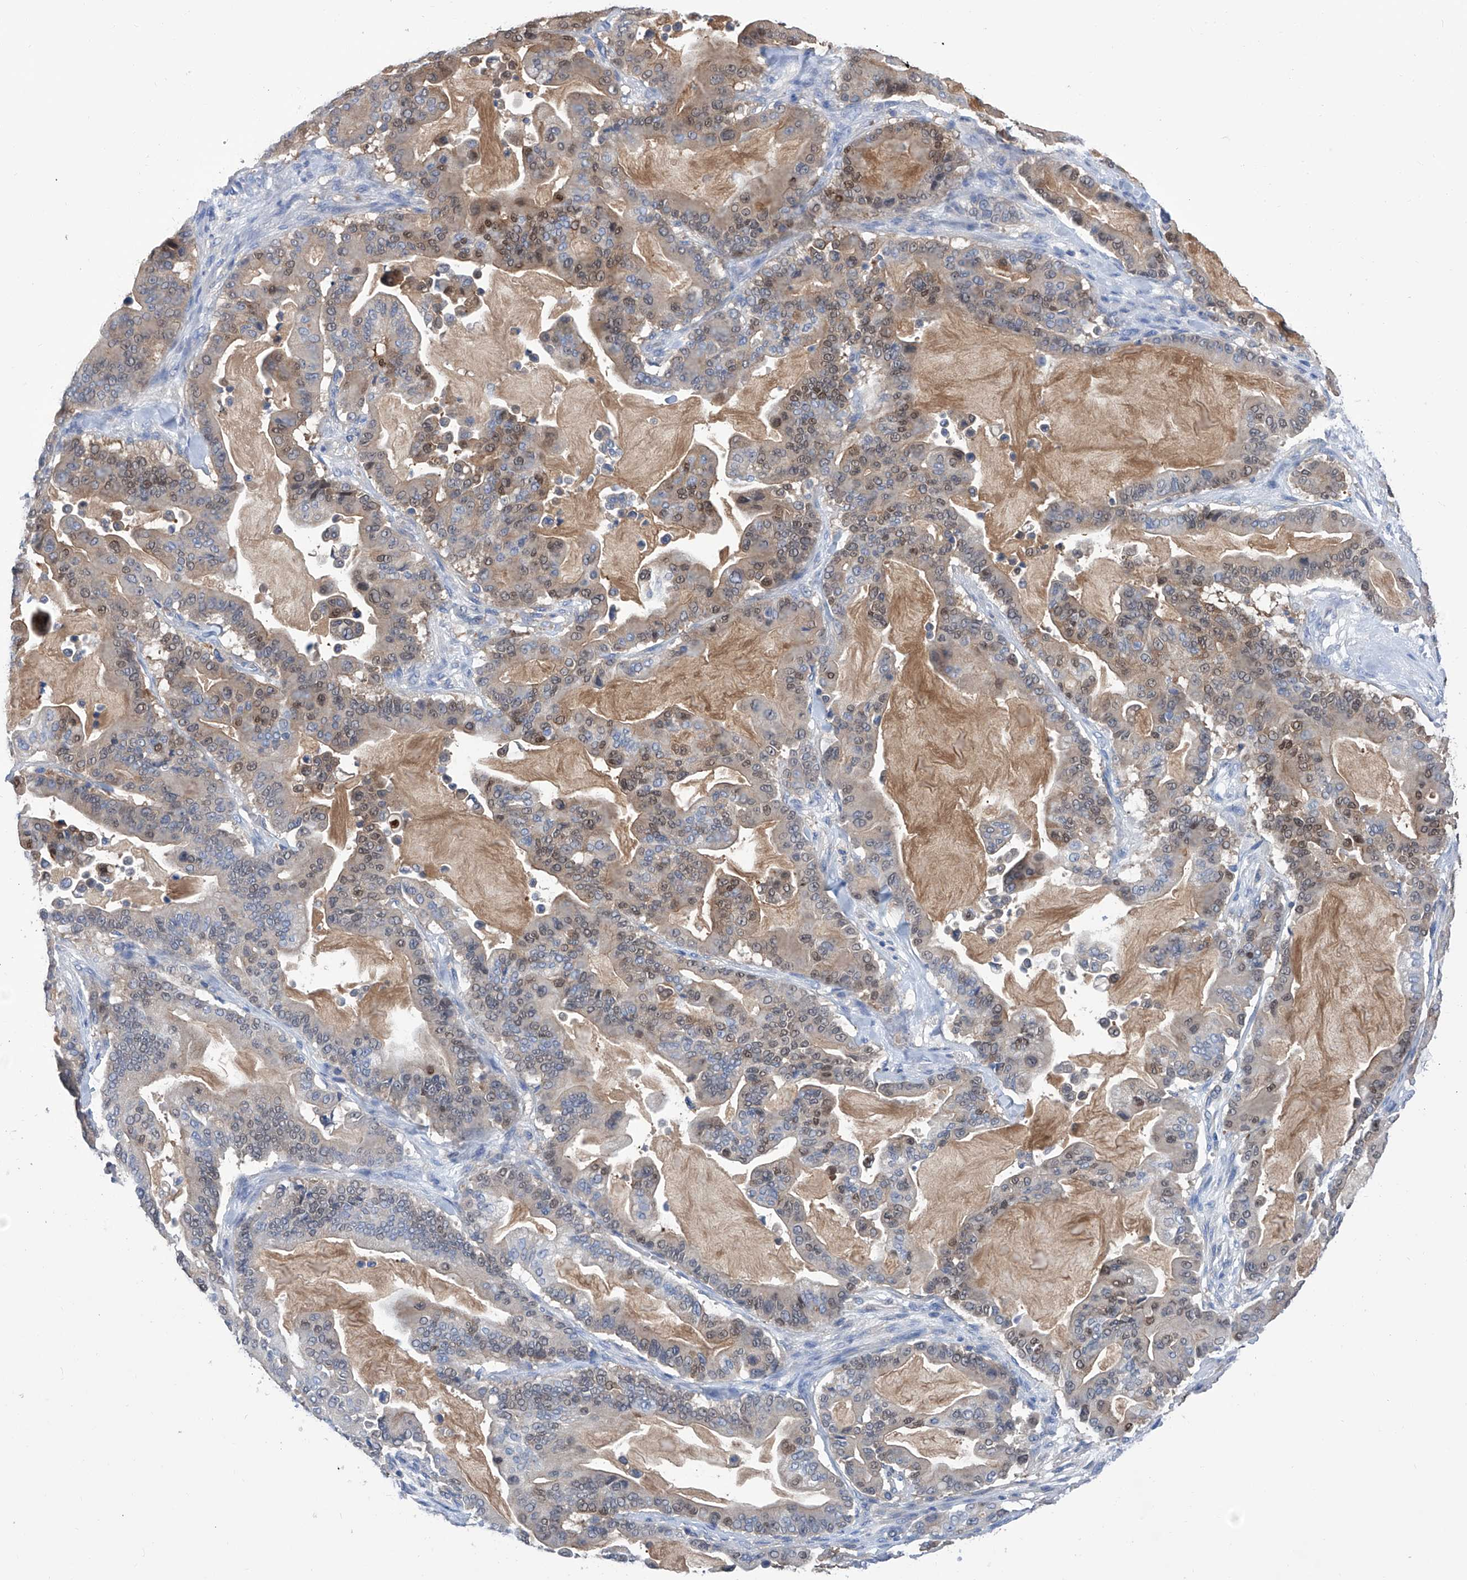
{"staining": {"intensity": "moderate", "quantity": ">75%", "location": "cytoplasmic/membranous,nuclear"}, "tissue": "pancreatic cancer", "cell_type": "Tumor cells", "image_type": "cancer", "snomed": [{"axis": "morphology", "description": "Adenocarcinoma, NOS"}, {"axis": "topography", "description": "Pancreas"}], "caption": "Protein expression analysis of adenocarcinoma (pancreatic) displays moderate cytoplasmic/membranous and nuclear positivity in approximately >75% of tumor cells. The staining was performed using DAB (3,3'-diaminobenzidine), with brown indicating positive protein expression. Nuclei are stained blue with hematoxylin.", "gene": "IMPA2", "patient": {"sex": "male", "age": 63}}